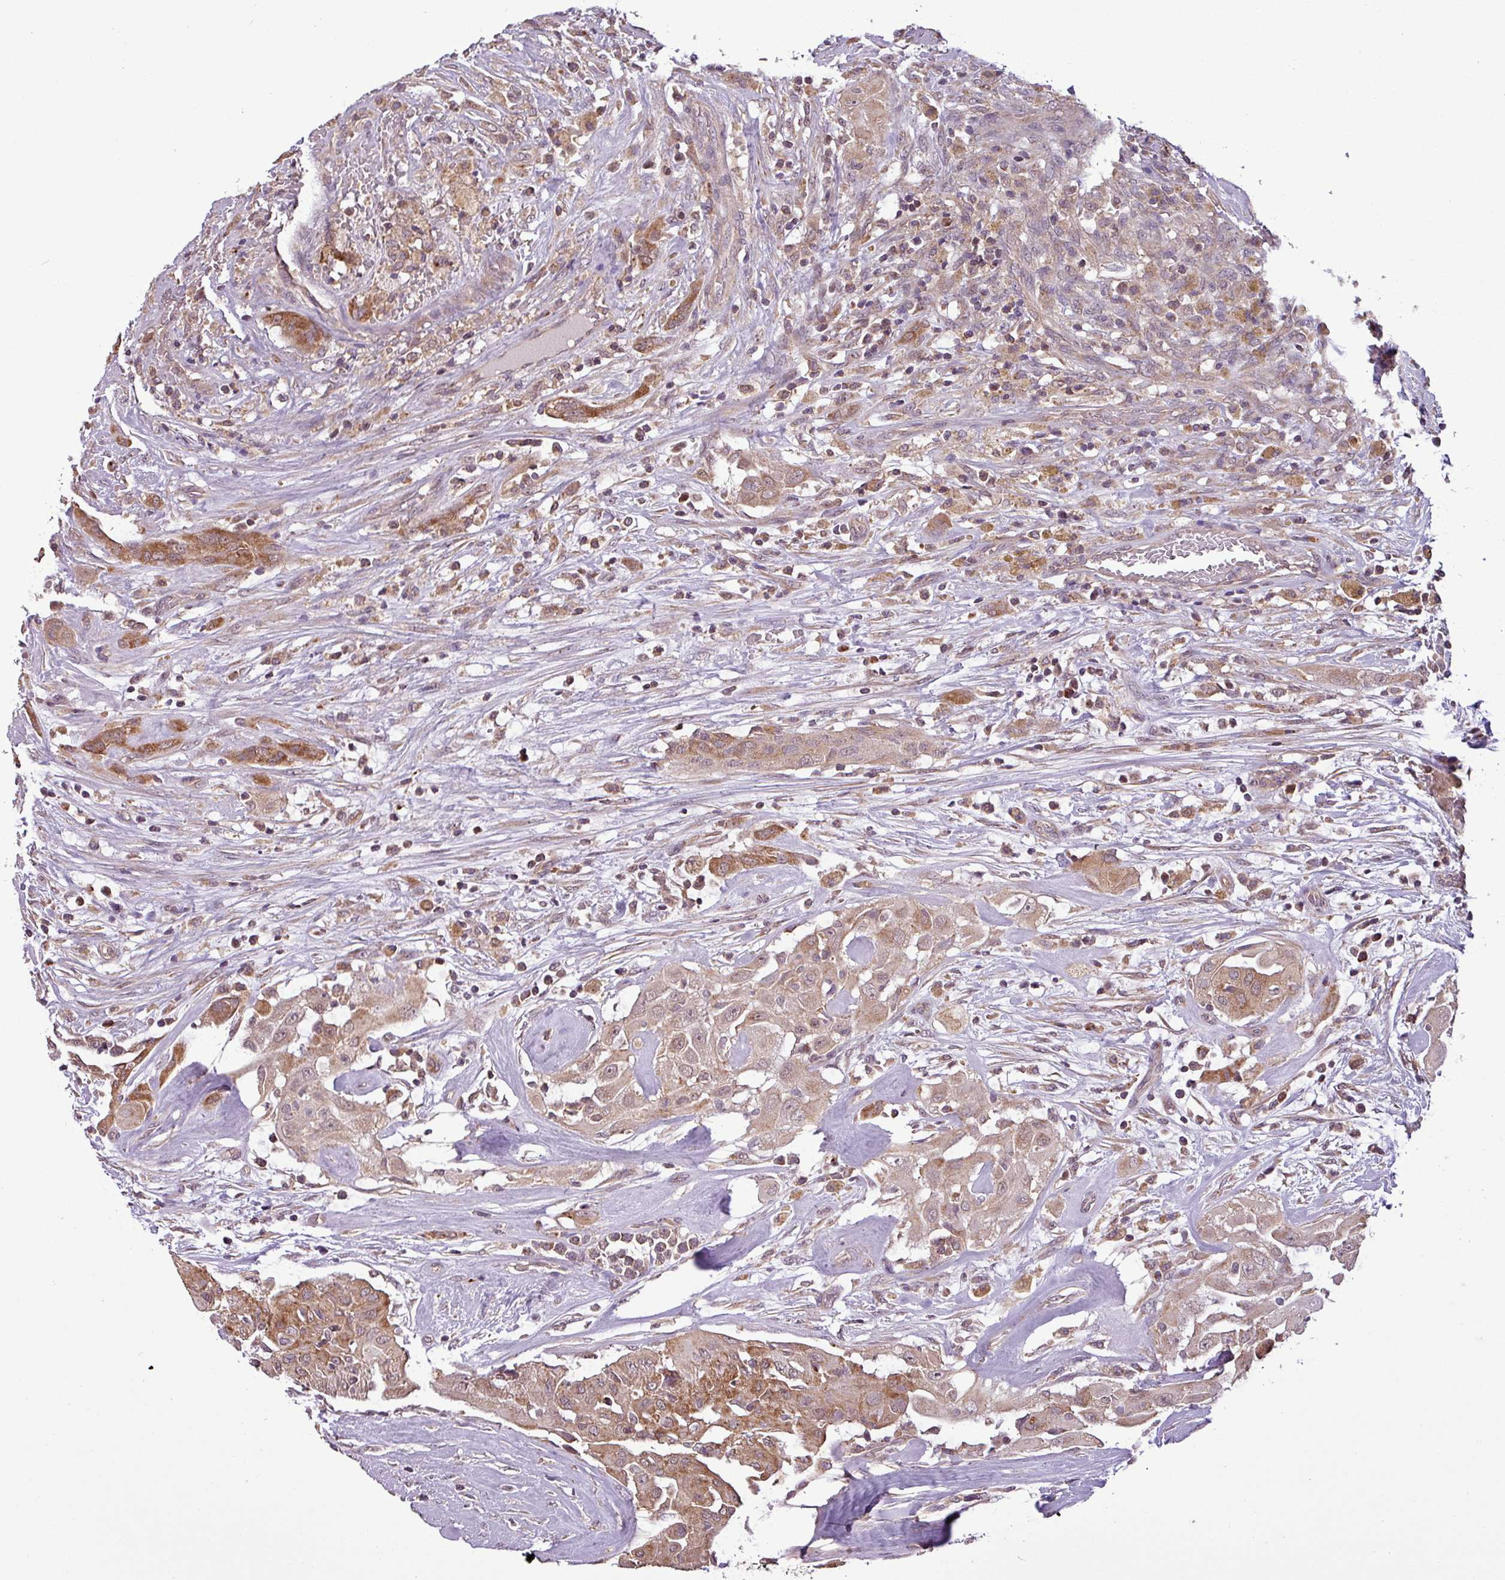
{"staining": {"intensity": "strong", "quantity": "25%-75%", "location": "cytoplasmic/membranous"}, "tissue": "thyroid cancer", "cell_type": "Tumor cells", "image_type": "cancer", "snomed": [{"axis": "morphology", "description": "Papillary adenocarcinoma, NOS"}, {"axis": "topography", "description": "Thyroid gland"}], "caption": "Protein staining demonstrates strong cytoplasmic/membranous staining in about 25%-75% of tumor cells in thyroid cancer (papillary adenocarcinoma).", "gene": "MCTP2", "patient": {"sex": "female", "age": 59}}